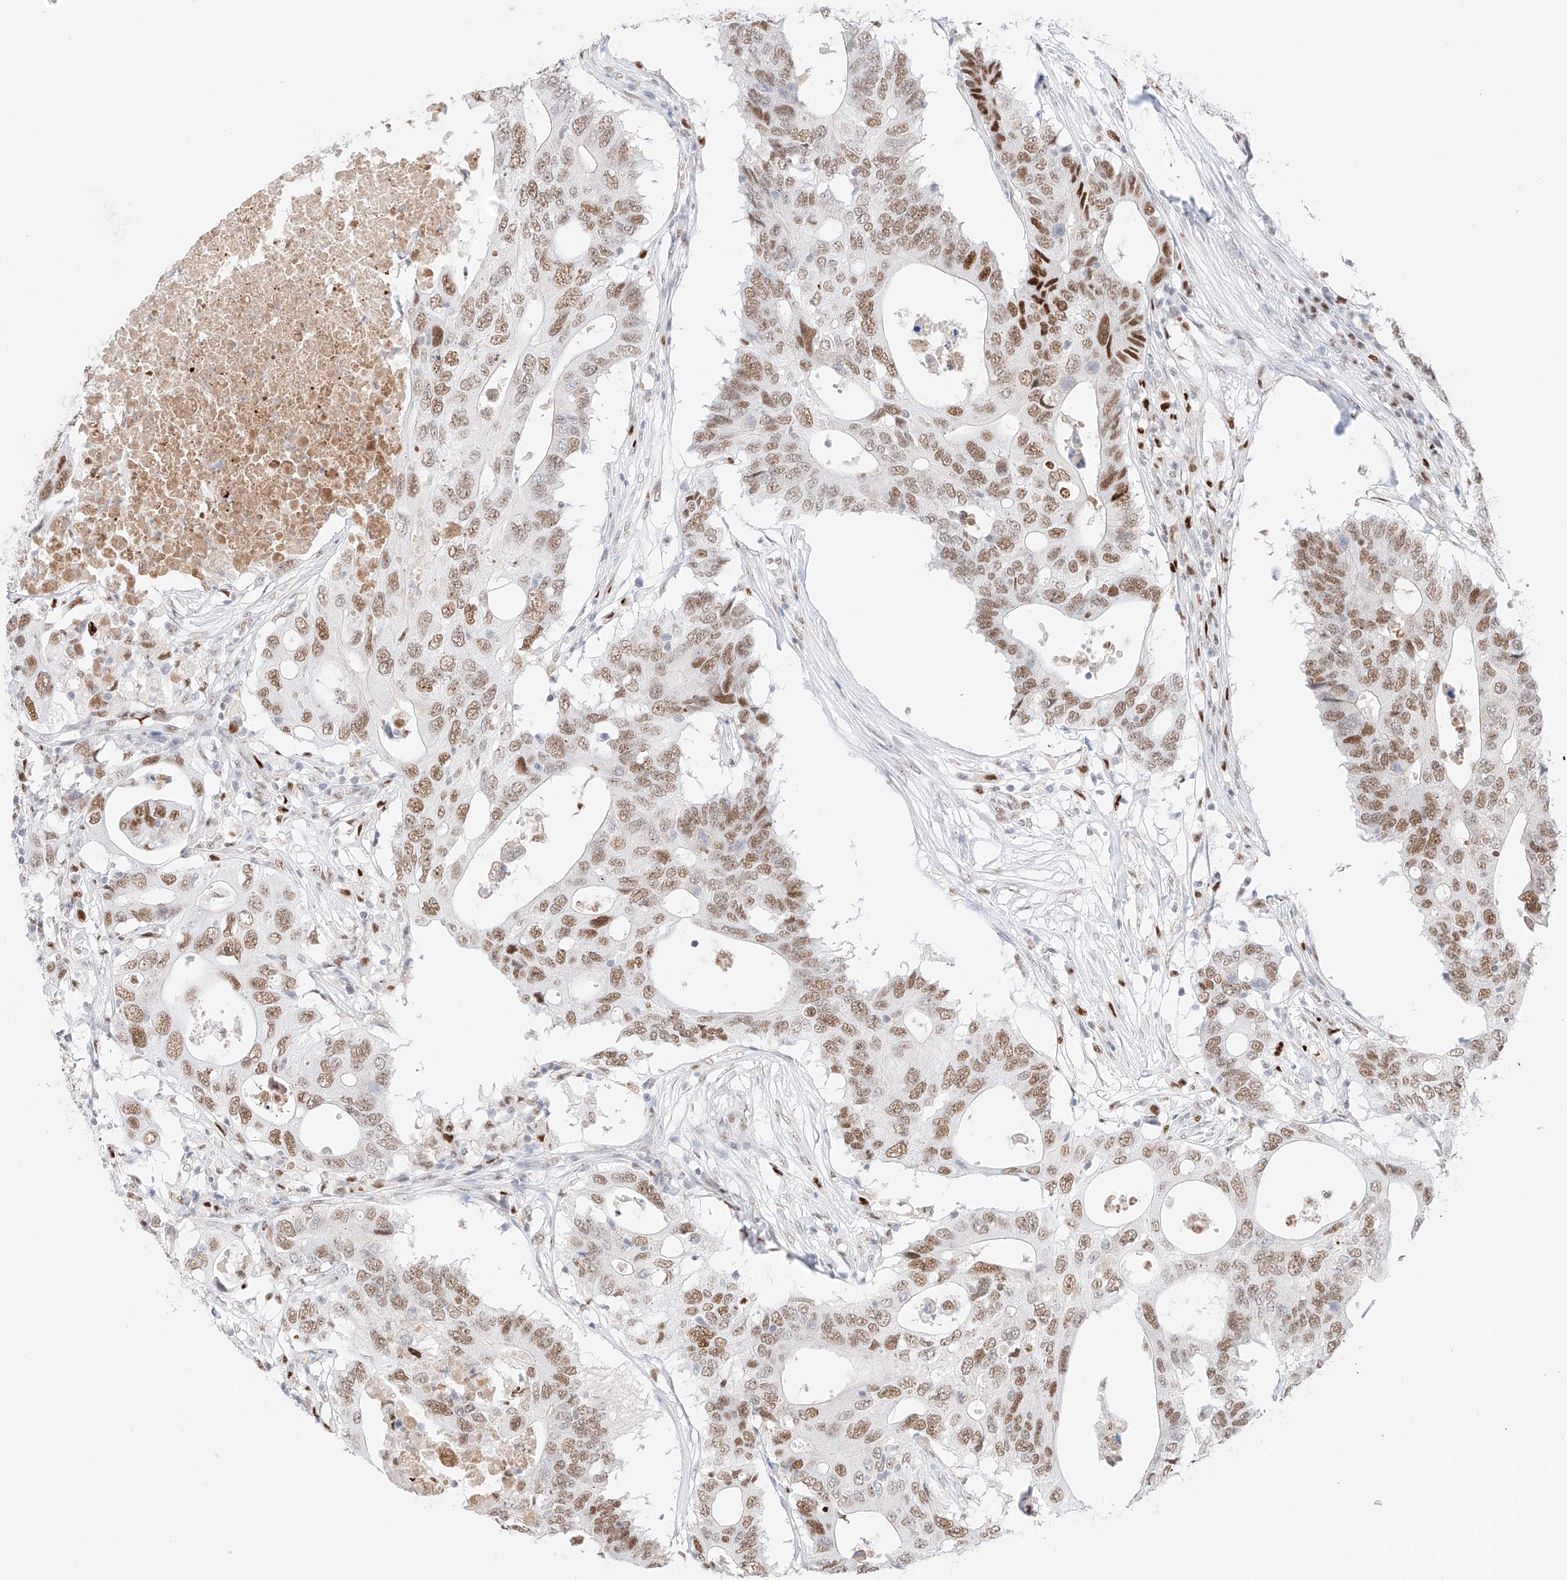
{"staining": {"intensity": "moderate", "quantity": ">75%", "location": "nuclear"}, "tissue": "colorectal cancer", "cell_type": "Tumor cells", "image_type": "cancer", "snomed": [{"axis": "morphology", "description": "Adenocarcinoma, NOS"}, {"axis": "topography", "description": "Colon"}], "caption": "Colorectal cancer stained for a protein (brown) displays moderate nuclear positive staining in approximately >75% of tumor cells.", "gene": "APIP", "patient": {"sex": "male", "age": 71}}